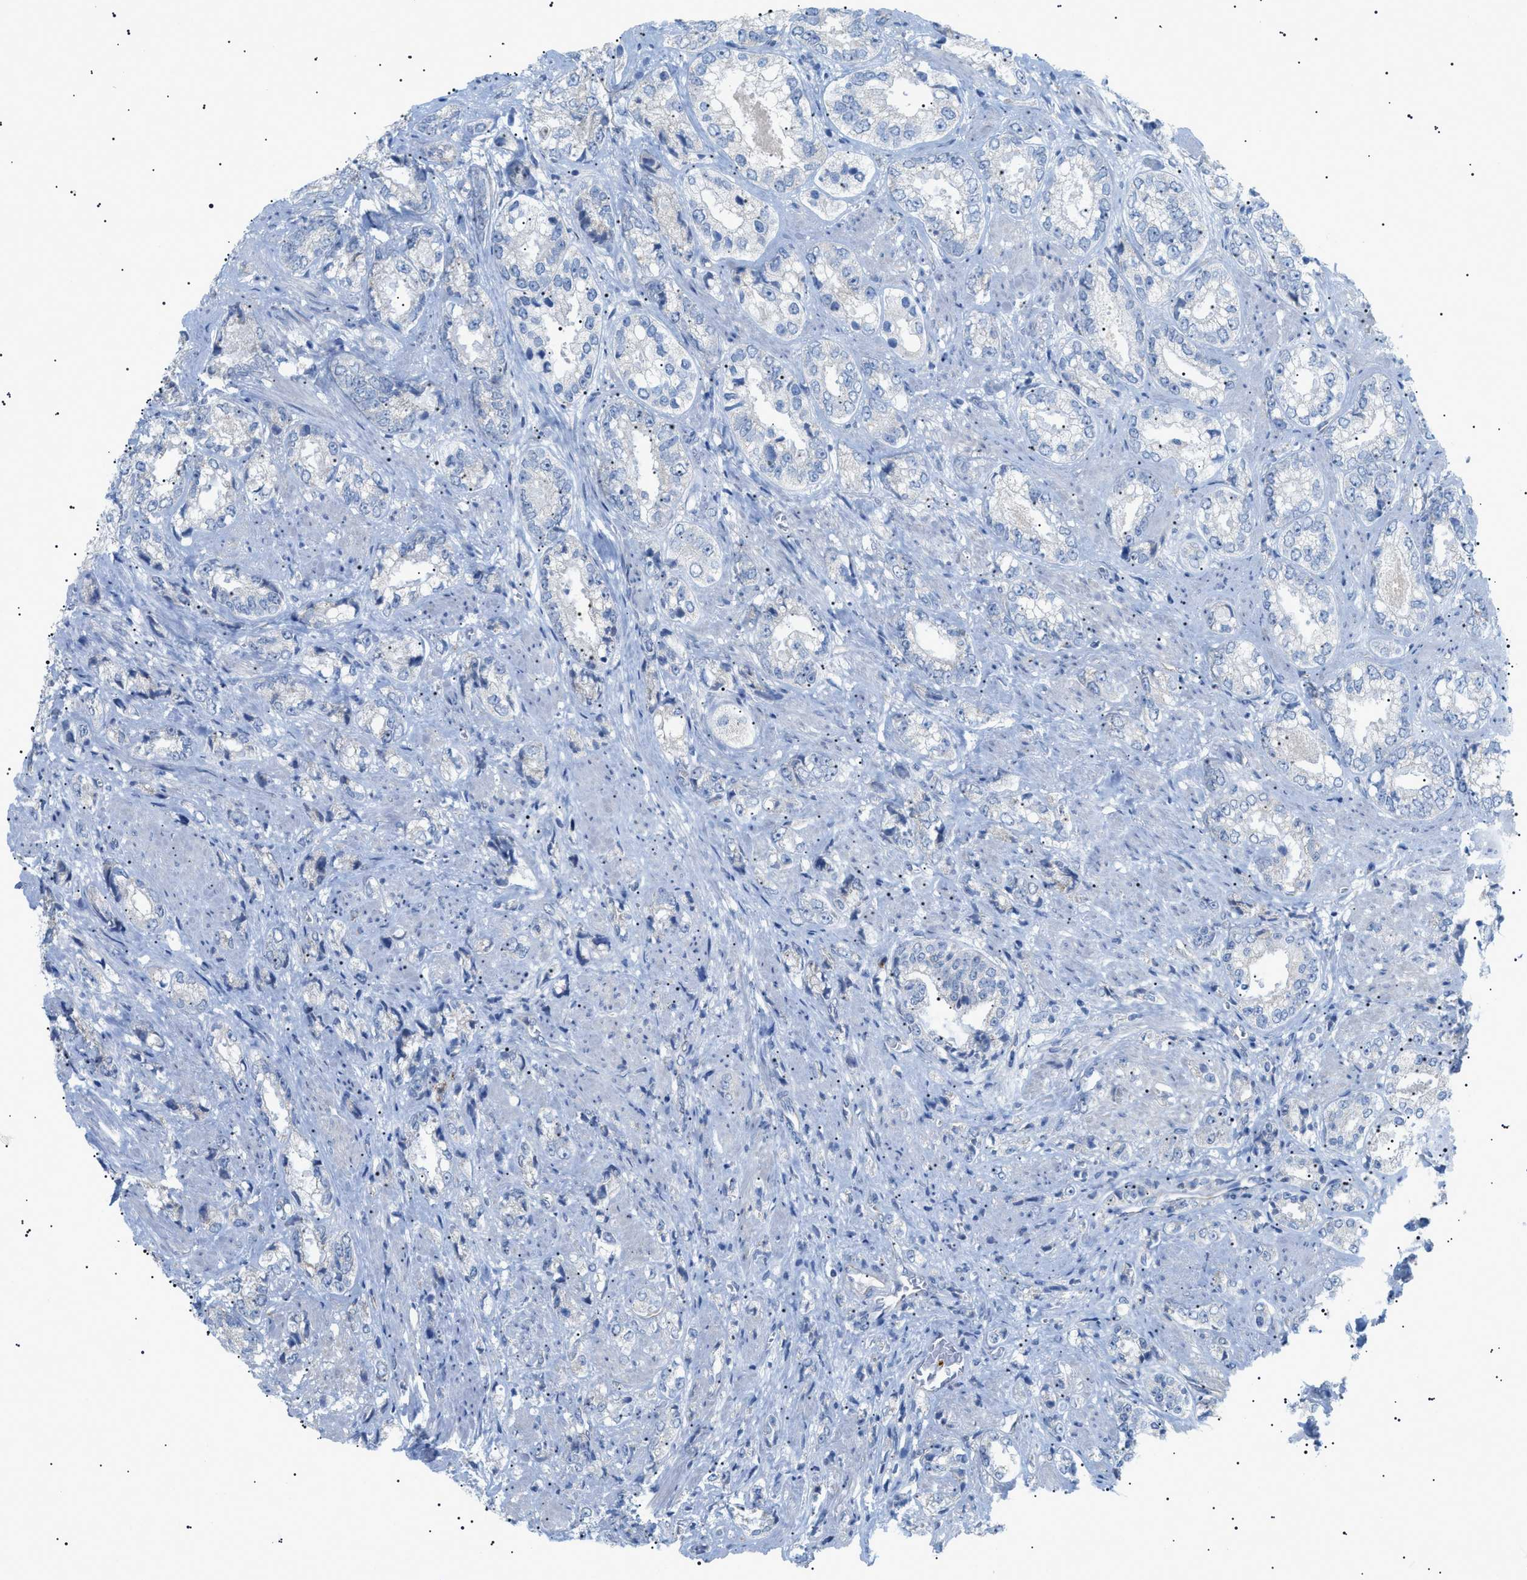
{"staining": {"intensity": "negative", "quantity": "none", "location": "none"}, "tissue": "prostate cancer", "cell_type": "Tumor cells", "image_type": "cancer", "snomed": [{"axis": "morphology", "description": "Adenocarcinoma, High grade"}, {"axis": "topography", "description": "Prostate"}], "caption": "Human high-grade adenocarcinoma (prostate) stained for a protein using IHC shows no positivity in tumor cells.", "gene": "ADAMTS1", "patient": {"sex": "male", "age": 61}}